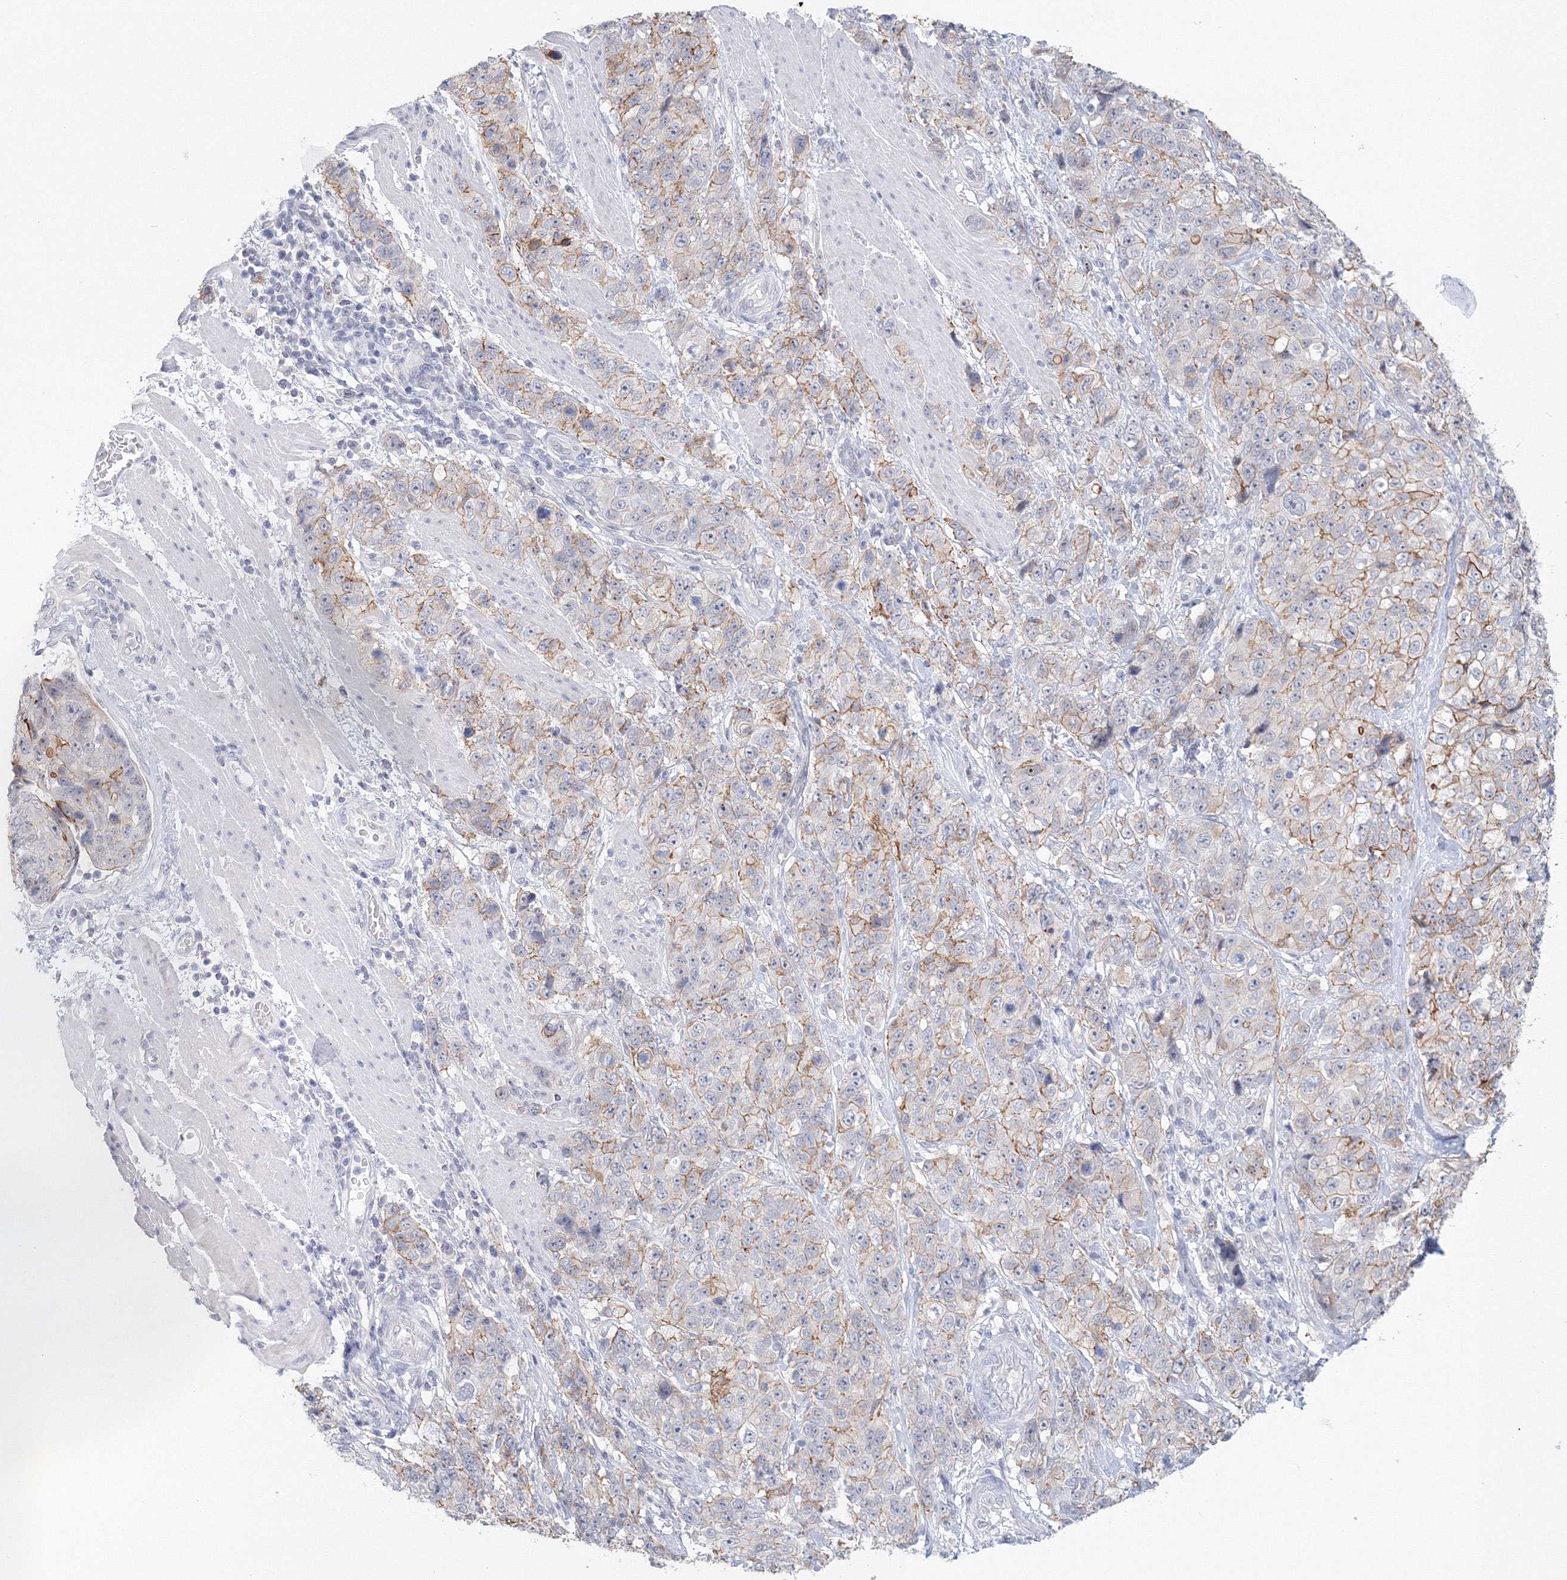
{"staining": {"intensity": "moderate", "quantity": "25%-75%", "location": "cytoplasmic/membranous"}, "tissue": "stomach cancer", "cell_type": "Tumor cells", "image_type": "cancer", "snomed": [{"axis": "morphology", "description": "Adenocarcinoma, NOS"}, {"axis": "topography", "description": "Stomach"}], "caption": "Human stomach adenocarcinoma stained with a brown dye reveals moderate cytoplasmic/membranous positive positivity in about 25%-75% of tumor cells.", "gene": "VSIG1", "patient": {"sex": "male", "age": 48}}